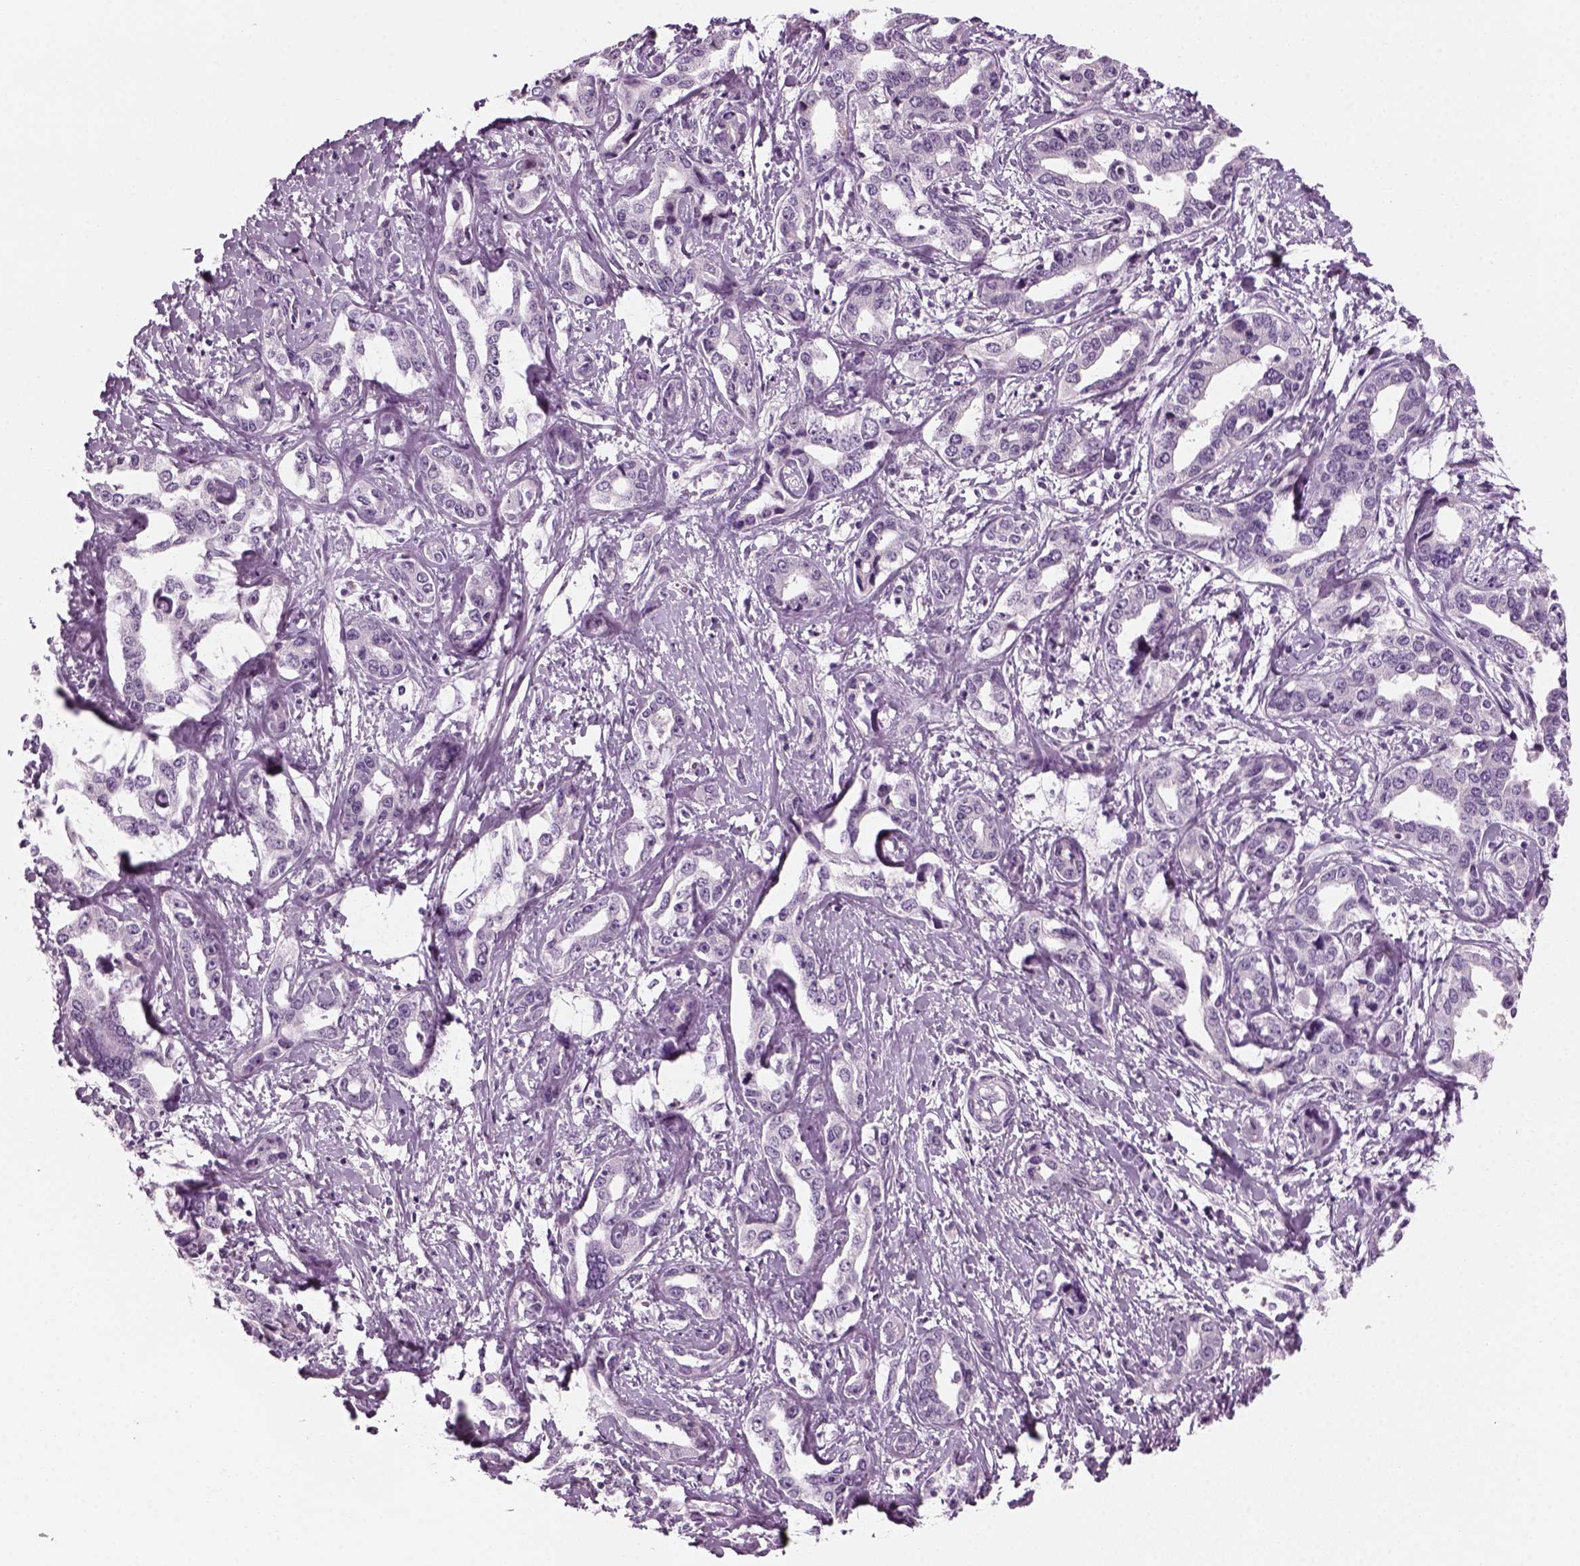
{"staining": {"intensity": "negative", "quantity": "none", "location": "none"}, "tissue": "liver cancer", "cell_type": "Tumor cells", "image_type": "cancer", "snomed": [{"axis": "morphology", "description": "Cholangiocarcinoma"}, {"axis": "topography", "description": "Liver"}], "caption": "Human liver cholangiocarcinoma stained for a protein using immunohistochemistry (IHC) shows no staining in tumor cells.", "gene": "KRT75", "patient": {"sex": "male", "age": 59}}